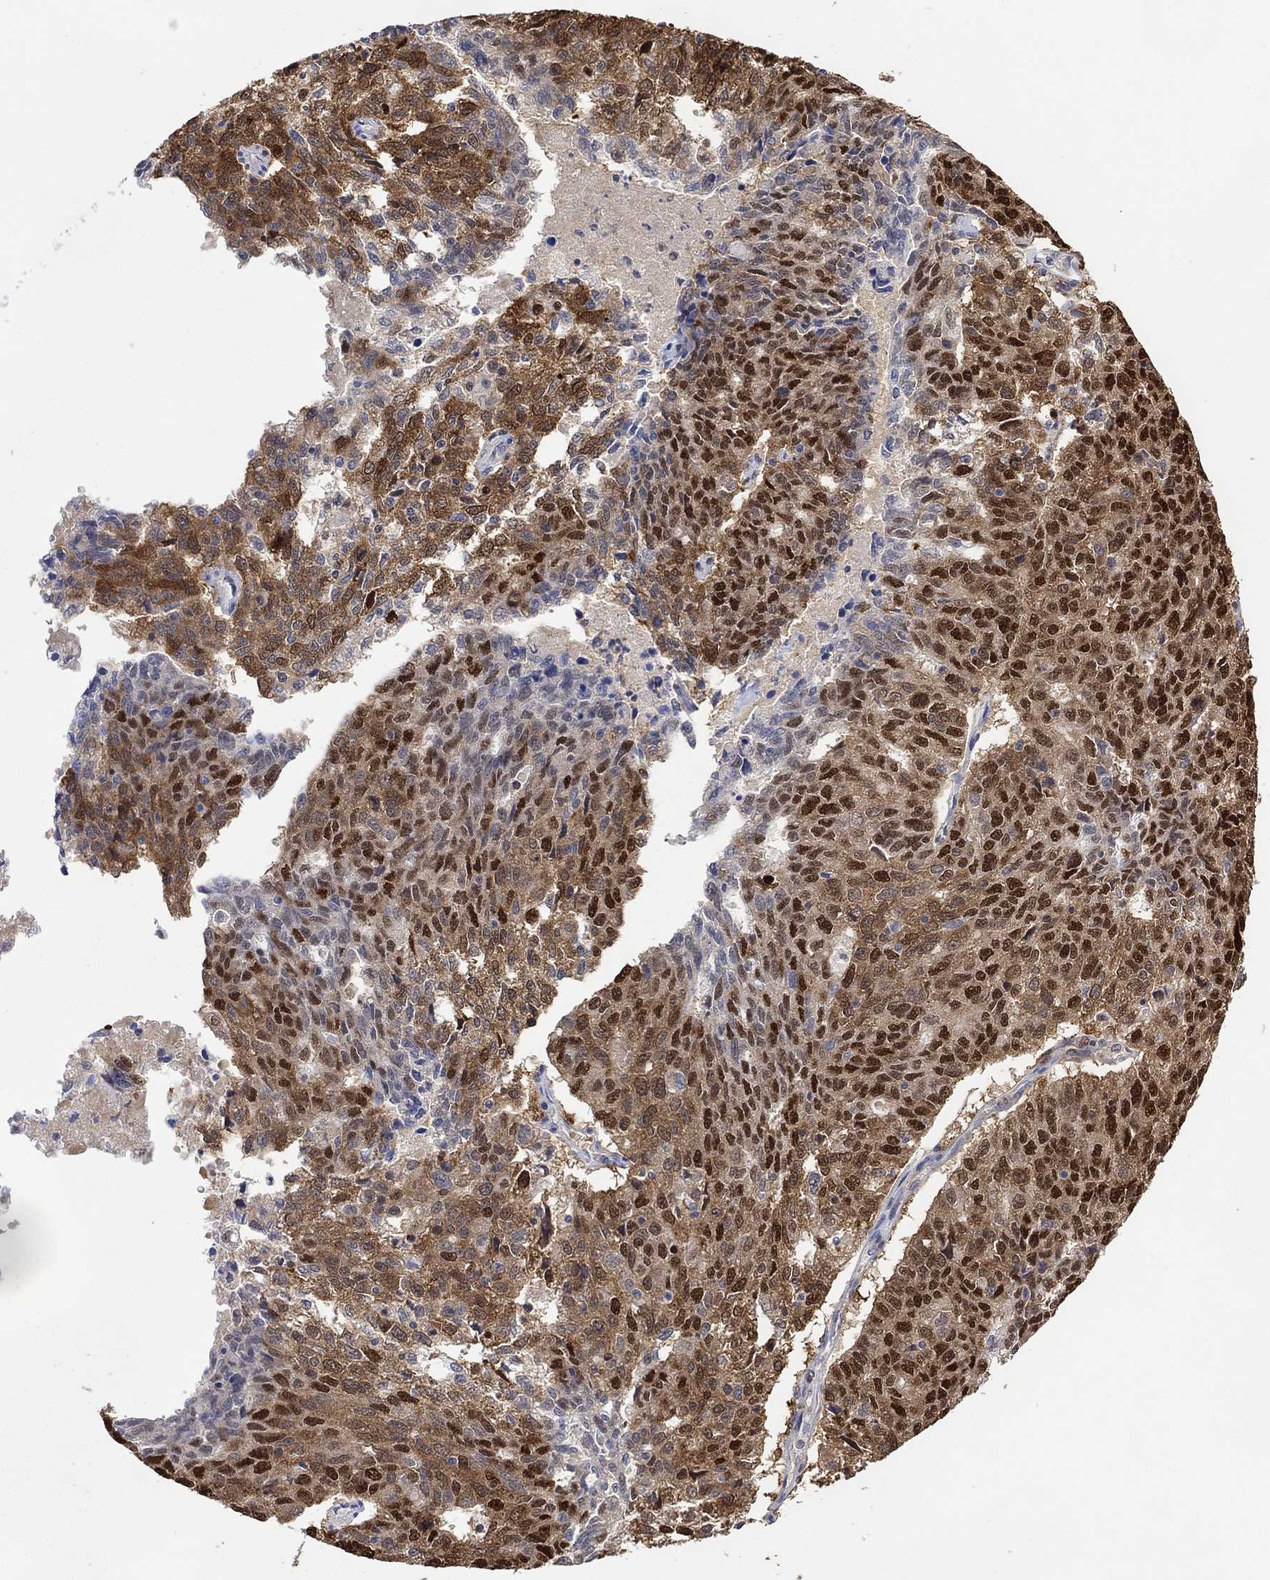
{"staining": {"intensity": "strong", "quantity": ">75%", "location": "cytoplasmic/membranous,nuclear"}, "tissue": "ovarian cancer", "cell_type": "Tumor cells", "image_type": "cancer", "snomed": [{"axis": "morphology", "description": "Cystadenocarcinoma, serous, NOS"}, {"axis": "topography", "description": "Ovary"}], "caption": "Serous cystadenocarcinoma (ovarian) stained with DAB immunohistochemistry exhibits high levels of strong cytoplasmic/membranous and nuclear positivity in approximately >75% of tumor cells.", "gene": "RAD54L2", "patient": {"sex": "female", "age": 71}}